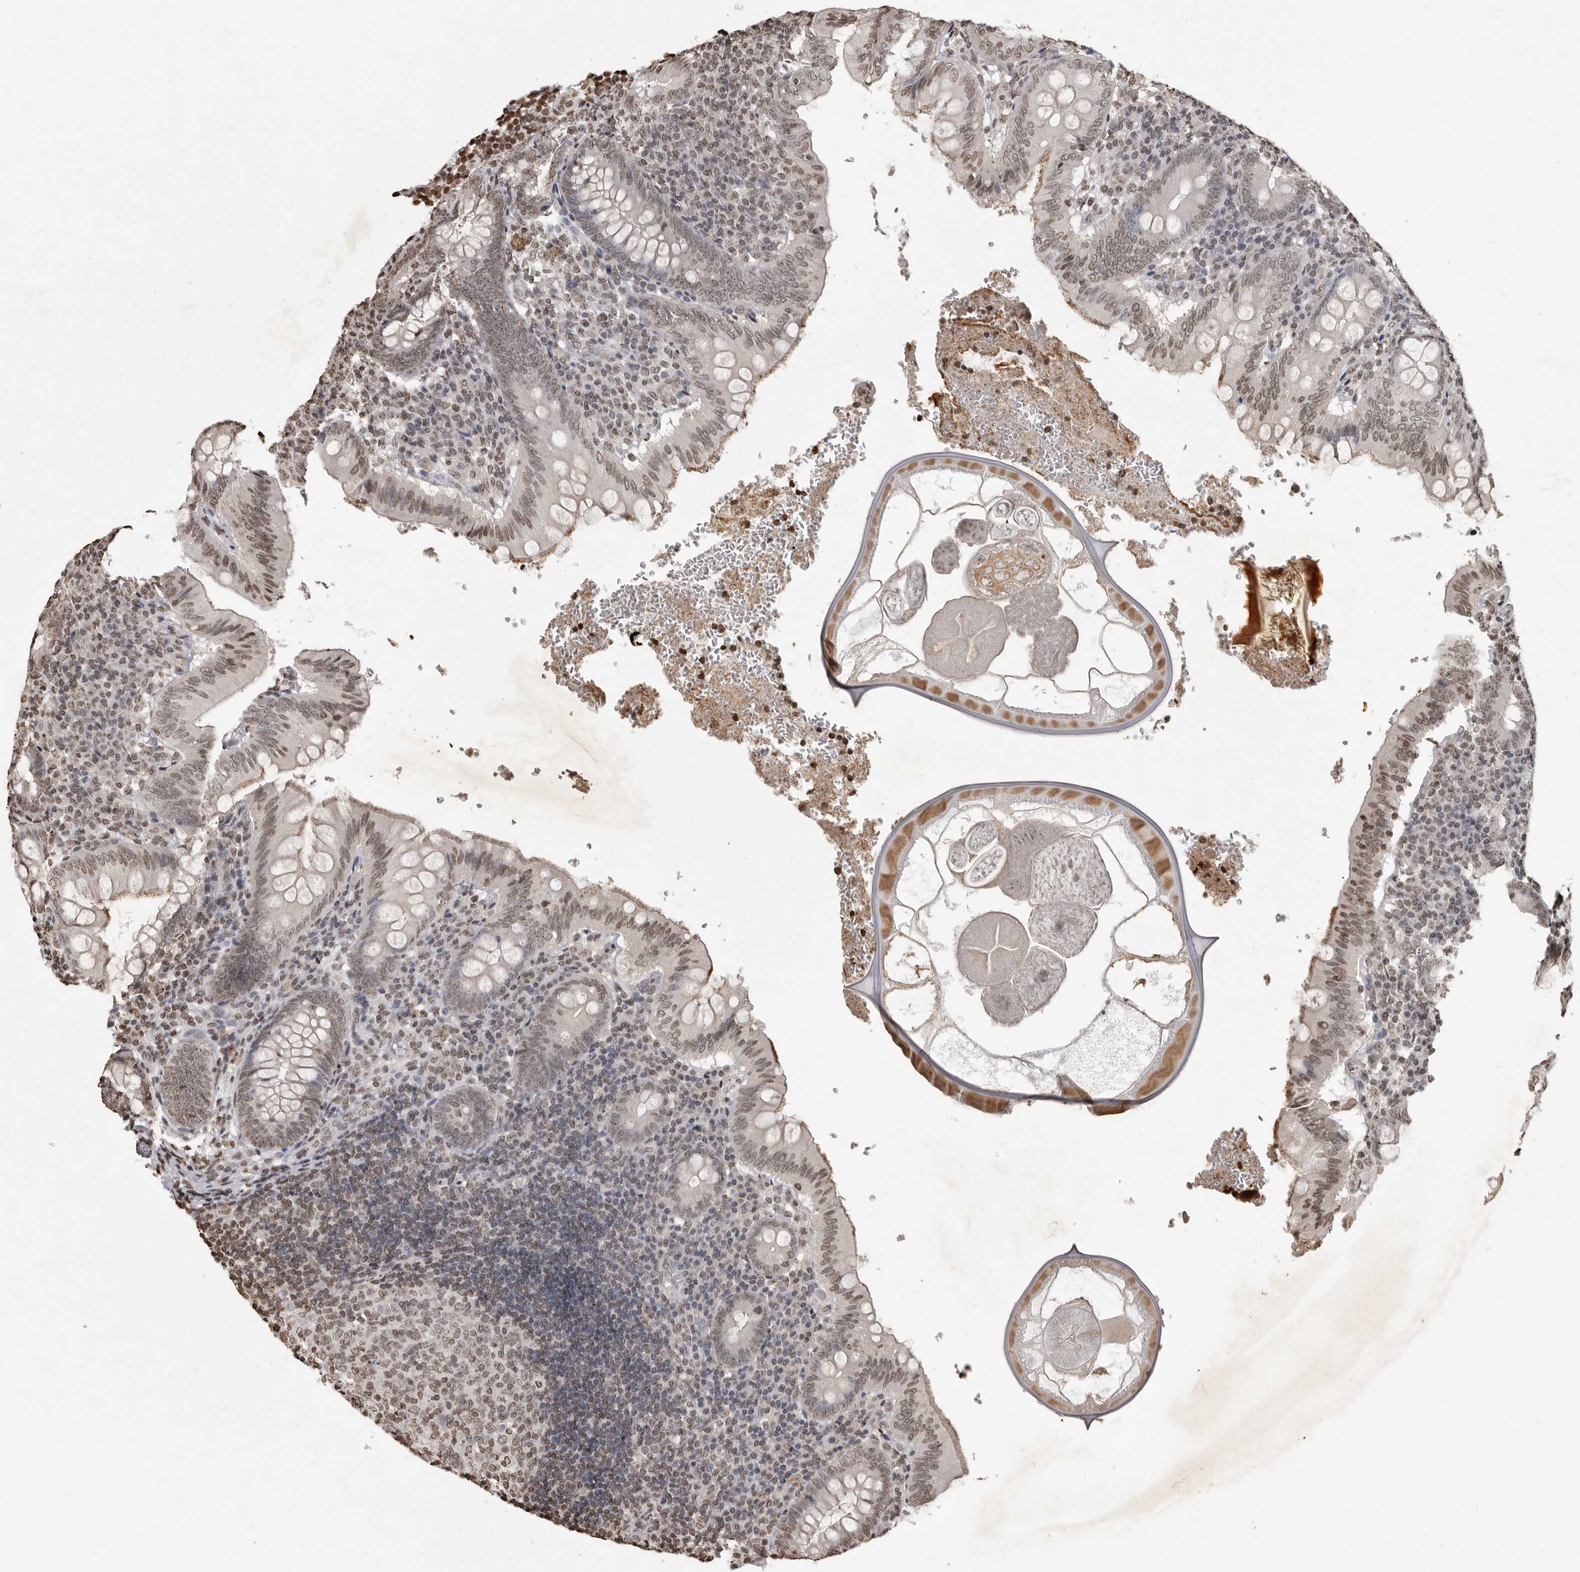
{"staining": {"intensity": "moderate", "quantity": "25%-75%", "location": "nuclear"}, "tissue": "appendix", "cell_type": "Glandular cells", "image_type": "normal", "snomed": [{"axis": "morphology", "description": "Normal tissue, NOS"}, {"axis": "topography", "description": "Appendix"}], "caption": "Immunohistochemistry of benign appendix reveals medium levels of moderate nuclear staining in approximately 25%-75% of glandular cells.", "gene": "WDR45", "patient": {"sex": "male", "age": 8}}